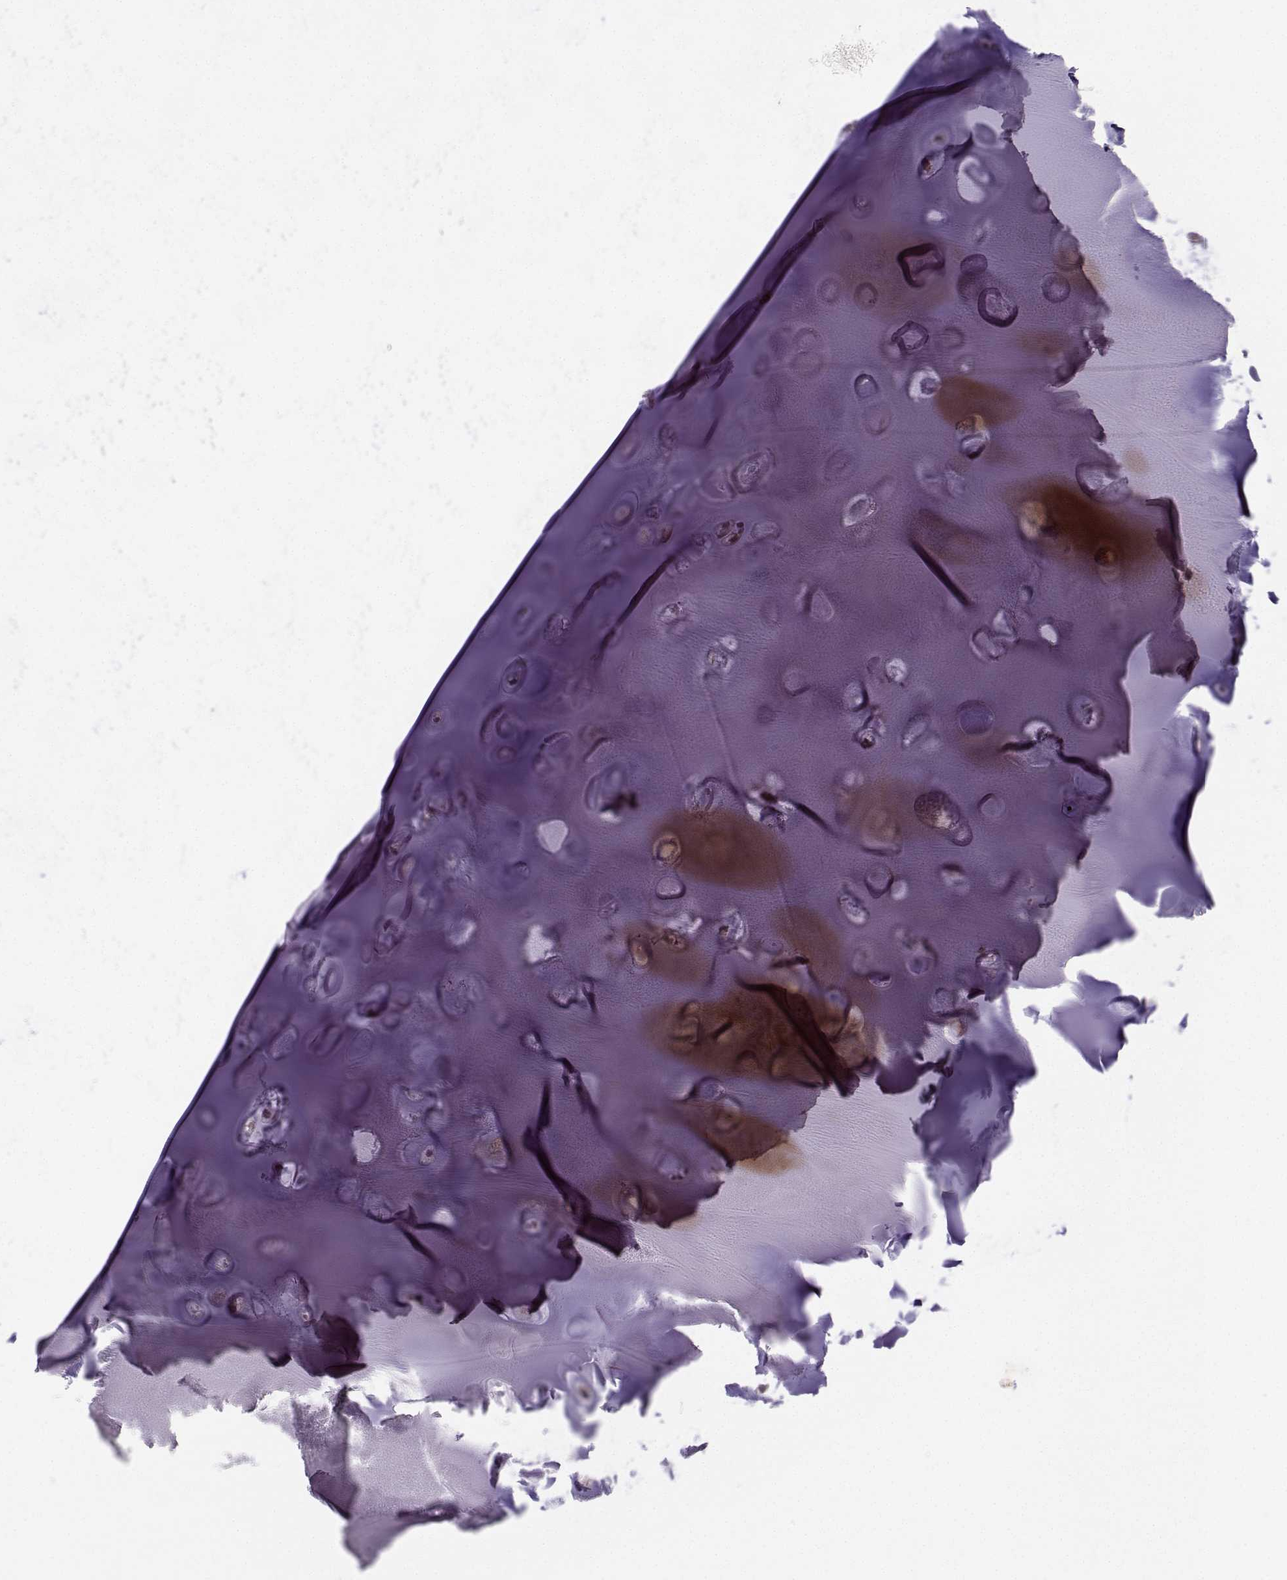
{"staining": {"intensity": "negative", "quantity": "none", "location": "none"}, "tissue": "soft tissue", "cell_type": "Chondrocytes", "image_type": "normal", "snomed": [{"axis": "morphology", "description": "Normal tissue, NOS"}, {"axis": "morphology", "description": "Squamous cell carcinoma, NOS"}, {"axis": "topography", "description": "Cartilage tissue"}, {"axis": "topography", "description": "Lung"}], "caption": "Unremarkable soft tissue was stained to show a protein in brown. There is no significant expression in chondrocytes. The staining was performed using DAB (3,3'-diaminobenzidine) to visualize the protein expression in brown, while the nuclei were stained in blue with hematoxylin (Magnification: 20x).", "gene": "PKP2", "patient": {"sex": "male", "age": 66}}